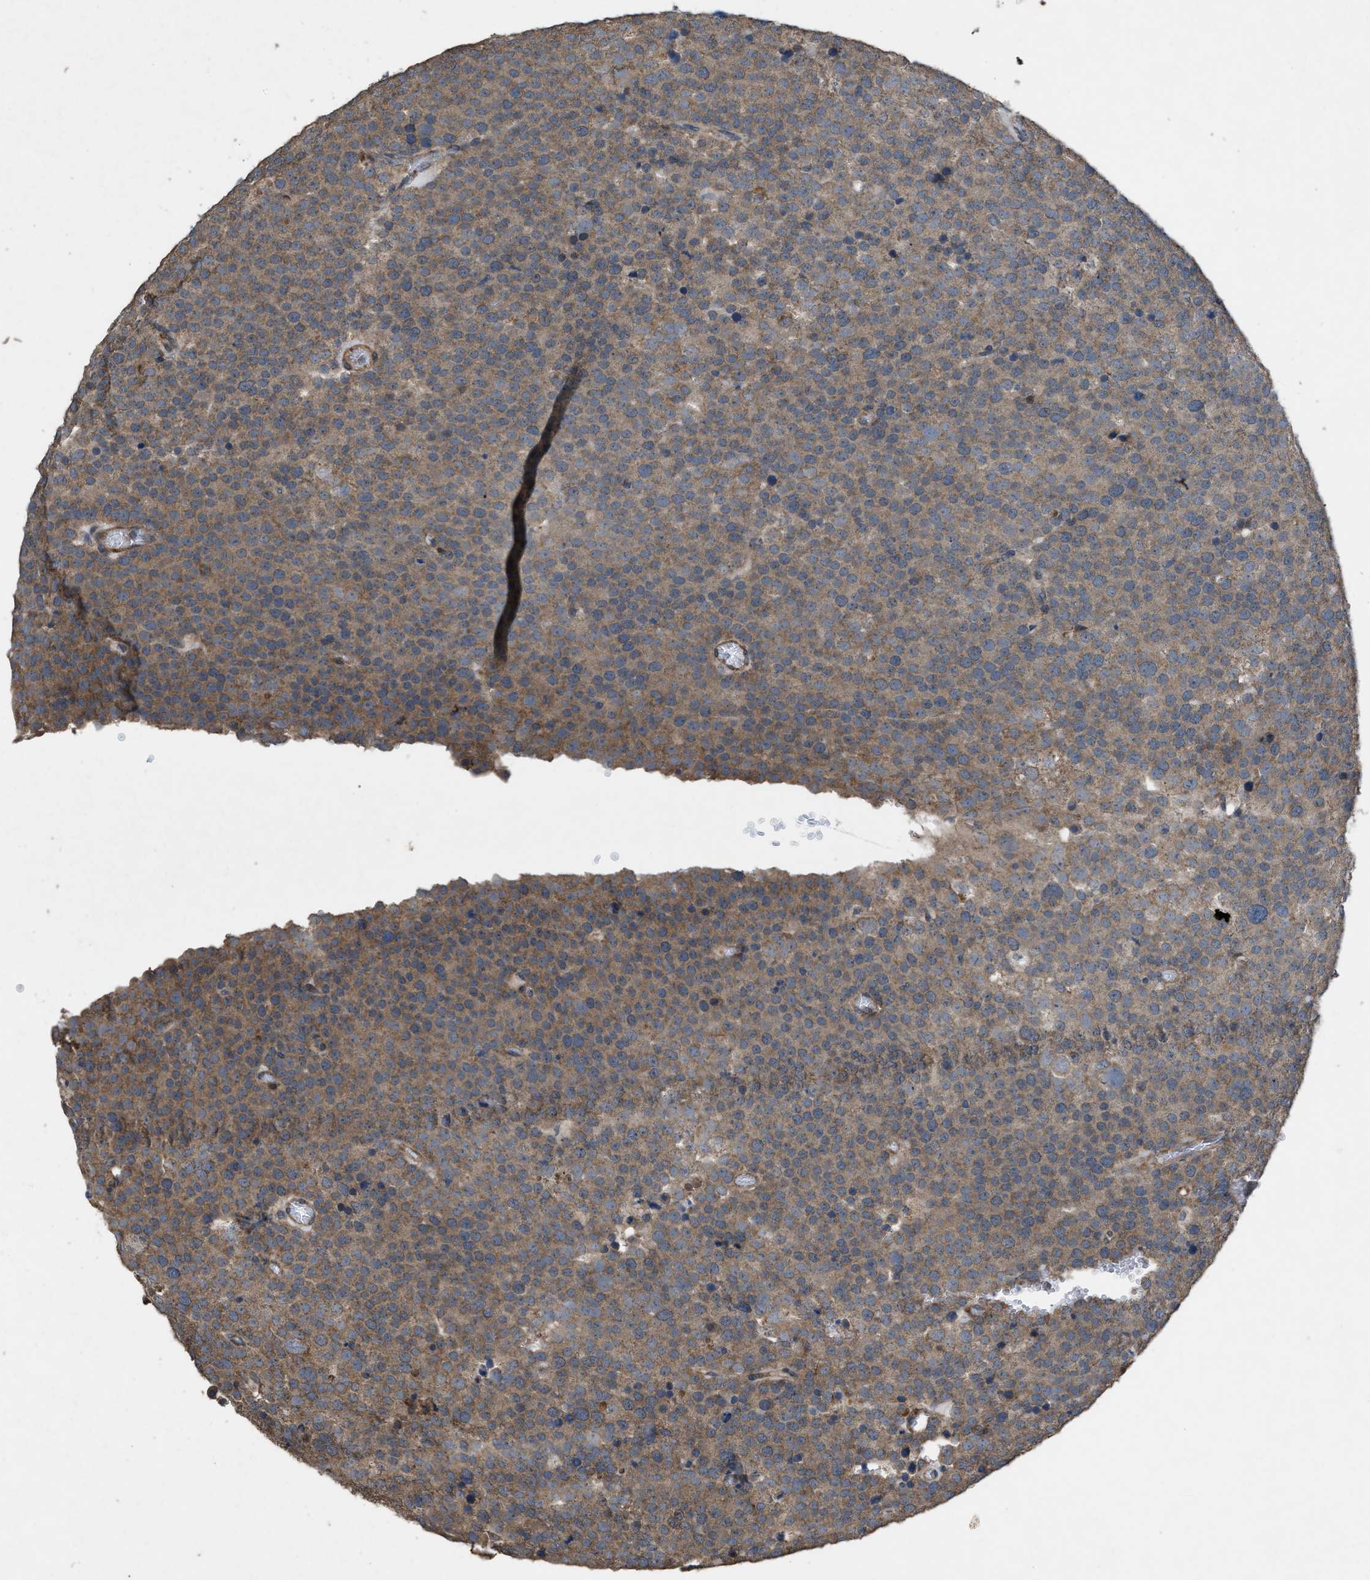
{"staining": {"intensity": "moderate", "quantity": ">75%", "location": "cytoplasmic/membranous"}, "tissue": "testis cancer", "cell_type": "Tumor cells", "image_type": "cancer", "snomed": [{"axis": "morphology", "description": "Normal tissue, NOS"}, {"axis": "morphology", "description": "Seminoma, NOS"}, {"axis": "topography", "description": "Testis"}], "caption": "A high-resolution micrograph shows immunohistochemistry (IHC) staining of testis cancer (seminoma), which exhibits moderate cytoplasmic/membranous staining in approximately >75% of tumor cells.", "gene": "ARL6", "patient": {"sex": "male", "age": 71}}